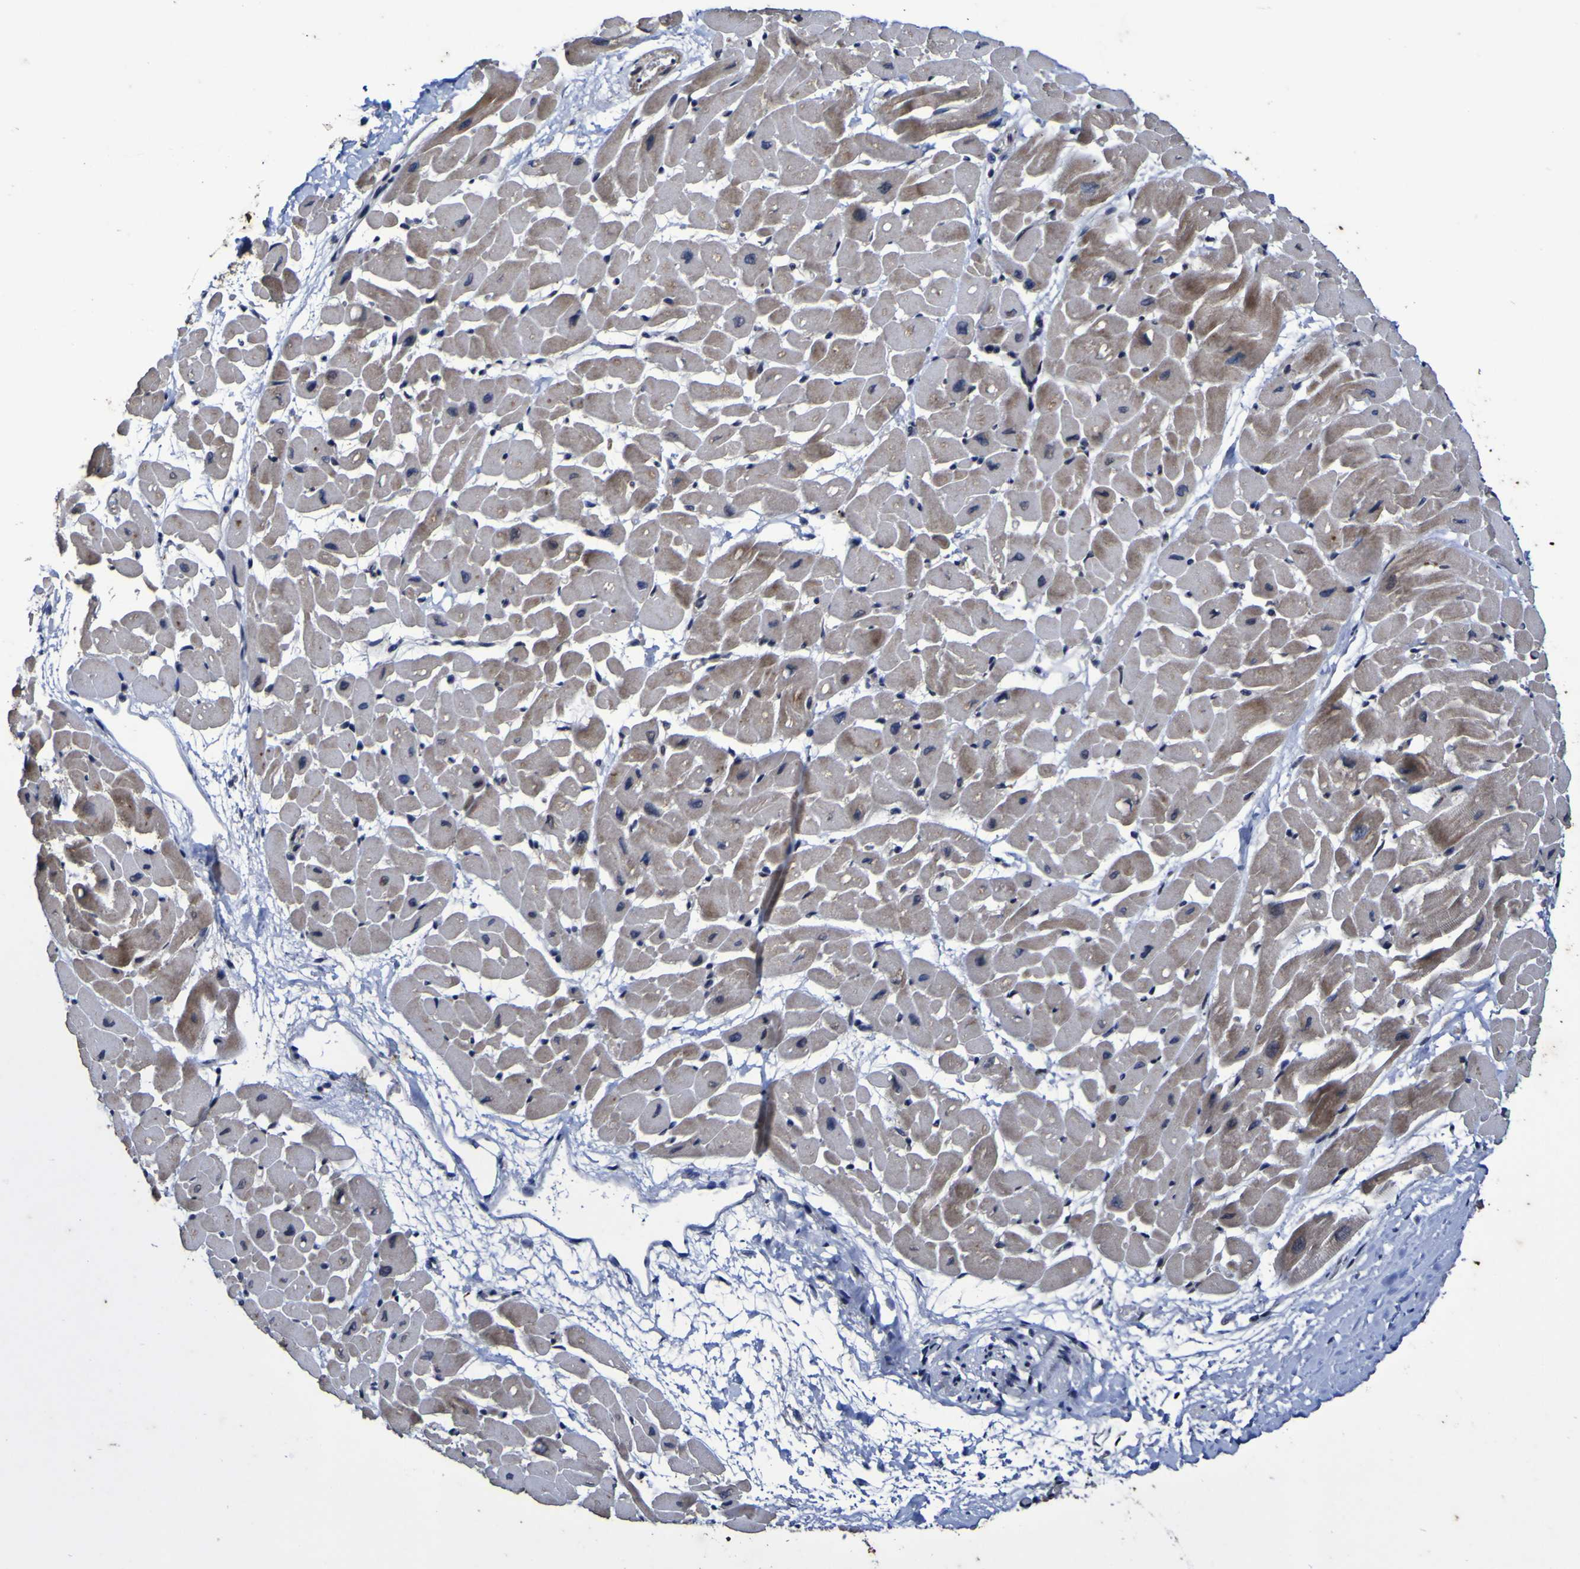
{"staining": {"intensity": "moderate", "quantity": ">75%", "location": "cytoplasmic/membranous"}, "tissue": "heart muscle", "cell_type": "Cardiomyocytes", "image_type": "normal", "snomed": [{"axis": "morphology", "description": "Normal tissue, NOS"}, {"axis": "topography", "description": "Heart"}], "caption": "Immunohistochemistry of benign heart muscle displays medium levels of moderate cytoplasmic/membranous expression in about >75% of cardiomyocytes. Using DAB (3,3'-diaminobenzidine) (brown) and hematoxylin (blue) stains, captured at high magnification using brightfield microscopy.", "gene": "P3H1", "patient": {"sex": "male", "age": 45}}